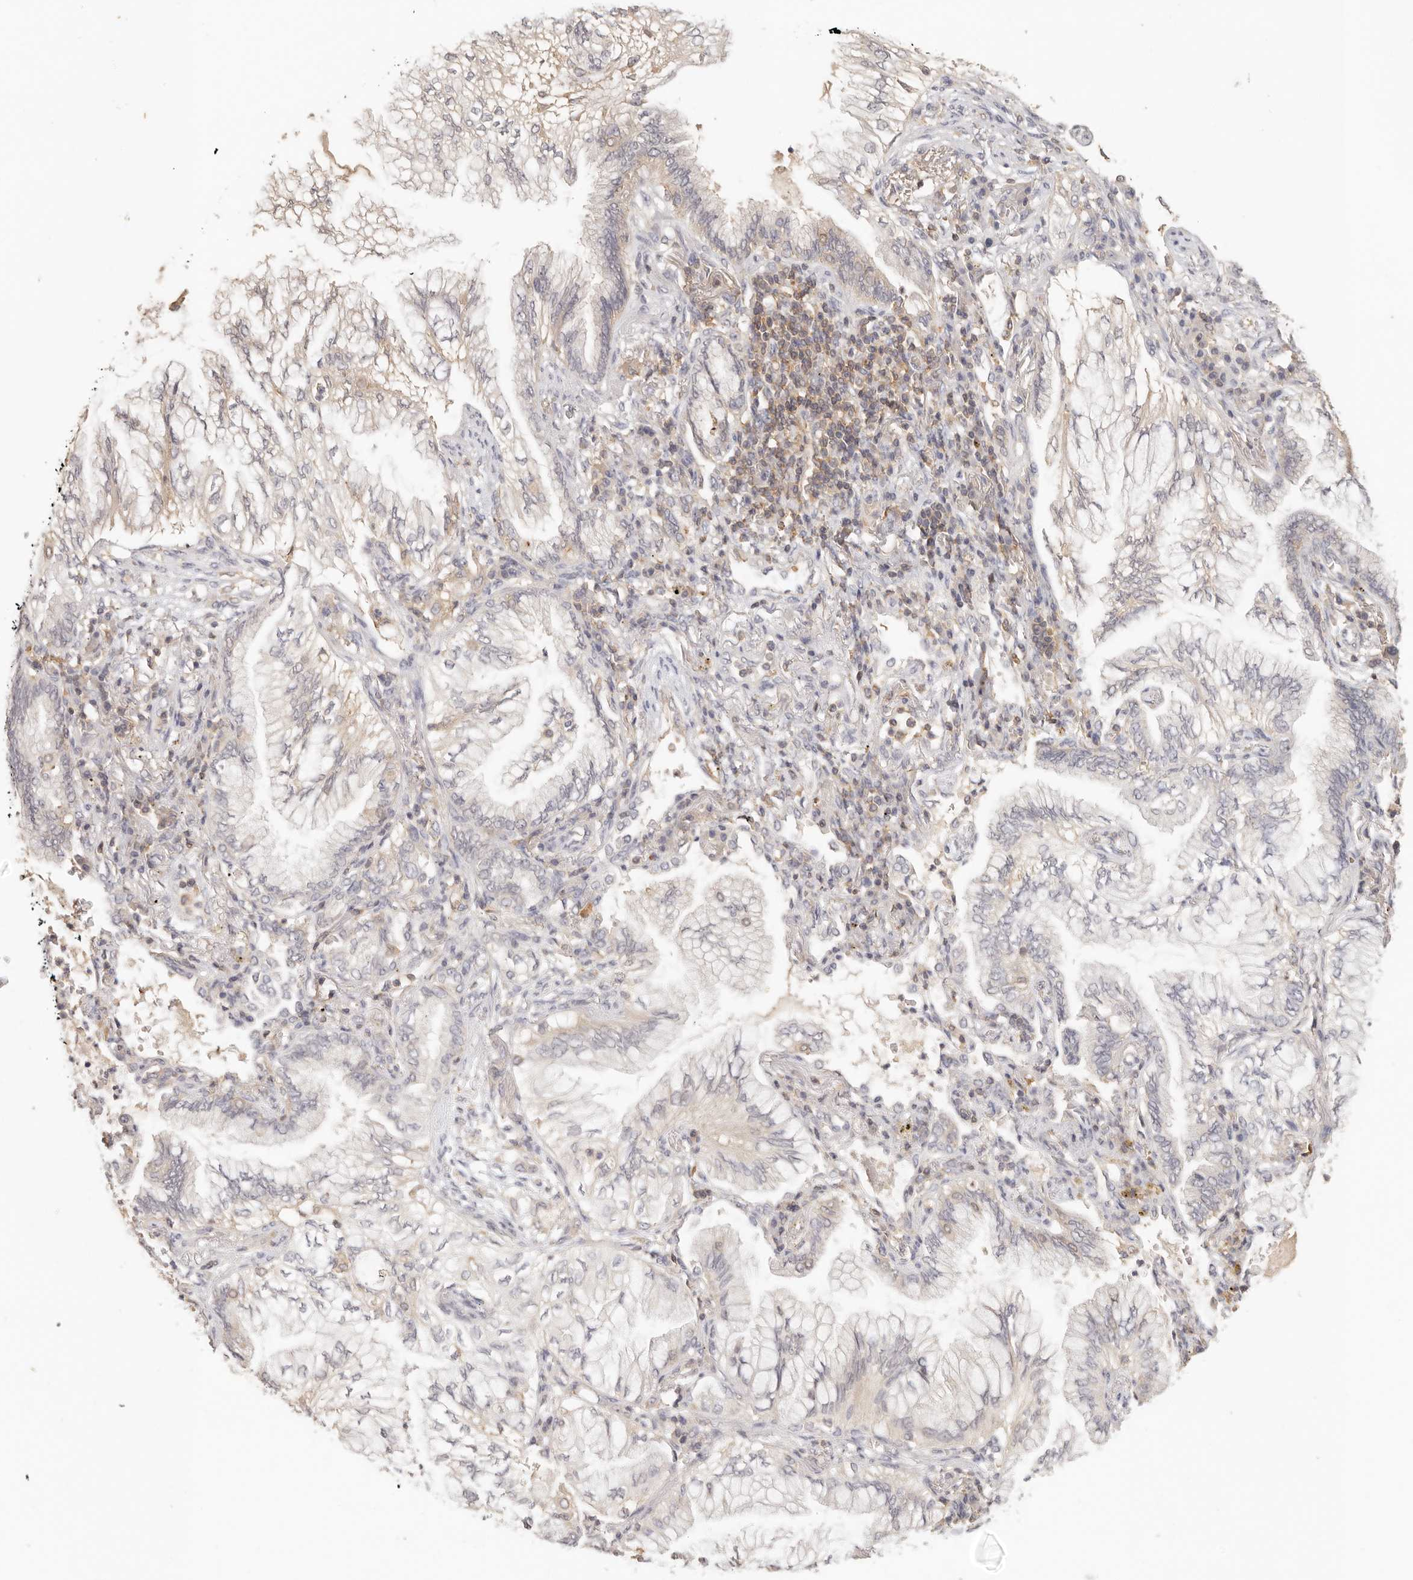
{"staining": {"intensity": "weak", "quantity": "<25%", "location": "cytoplasmic/membranous"}, "tissue": "lung cancer", "cell_type": "Tumor cells", "image_type": "cancer", "snomed": [{"axis": "morphology", "description": "Adenocarcinoma, NOS"}, {"axis": "topography", "description": "Lung"}], "caption": "A high-resolution photomicrograph shows immunohistochemistry staining of adenocarcinoma (lung), which displays no significant staining in tumor cells. The staining was performed using DAB (3,3'-diaminobenzidine) to visualize the protein expression in brown, while the nuclei were stained in blue with hematoxylin (Magnification: 20x).", "gene": "CSK", "patient": {"sex": "female", "age": 70}}